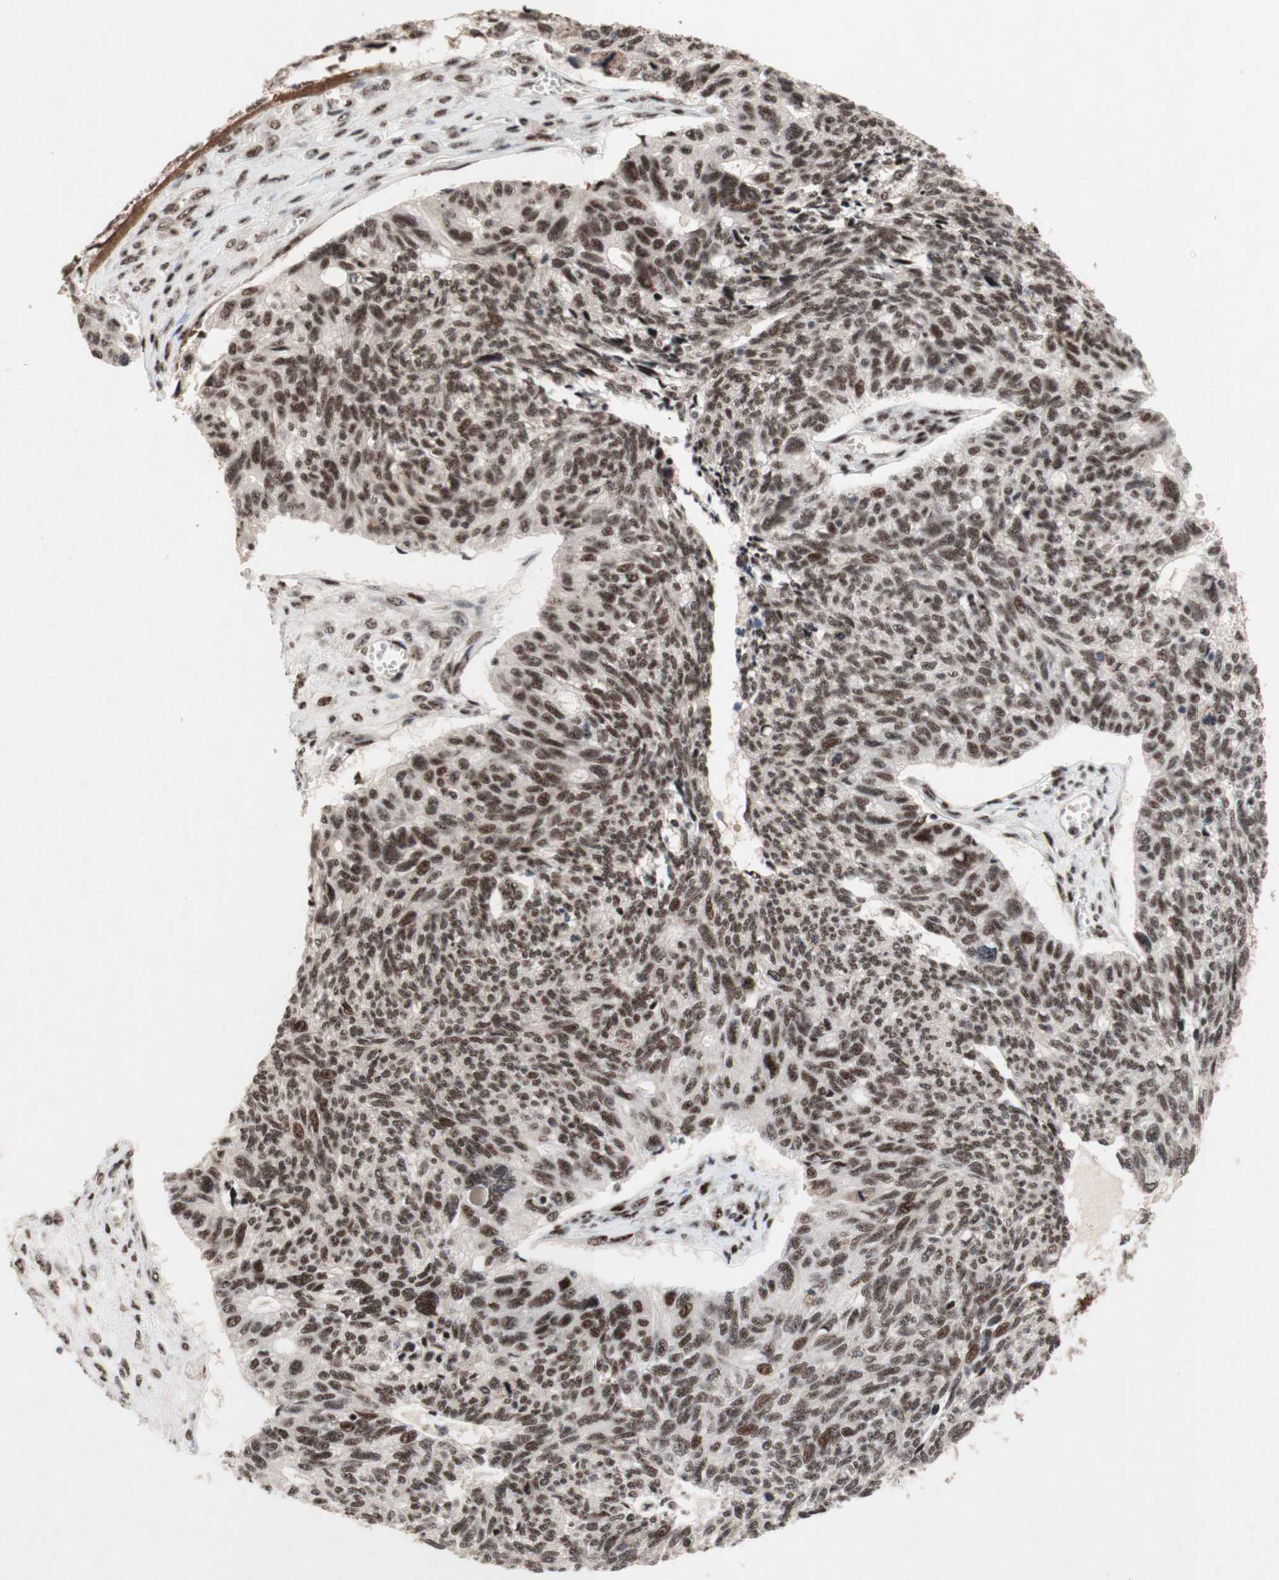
{"staining": {"intensity": "moderate", "quantity": ">75%", "location": "nuclear"}, "tissue": "ovarian cancer", "cell_type": "Tumor cells", "image_type": "cancer", "snomed": [{"axis": "morphology", "description": "Cystadenocarcinoma, serous, NOS"}, {"axis": "topography", "description": "Ovary"}], "caption": "Ovarian serous cystadenocarcinoma stained with a brown dye displays moderate nuclear positive positivity in approximately >75% of tumor cells.", "gene": "TLE1", "patient": {"sex": "female", "age": 79}}